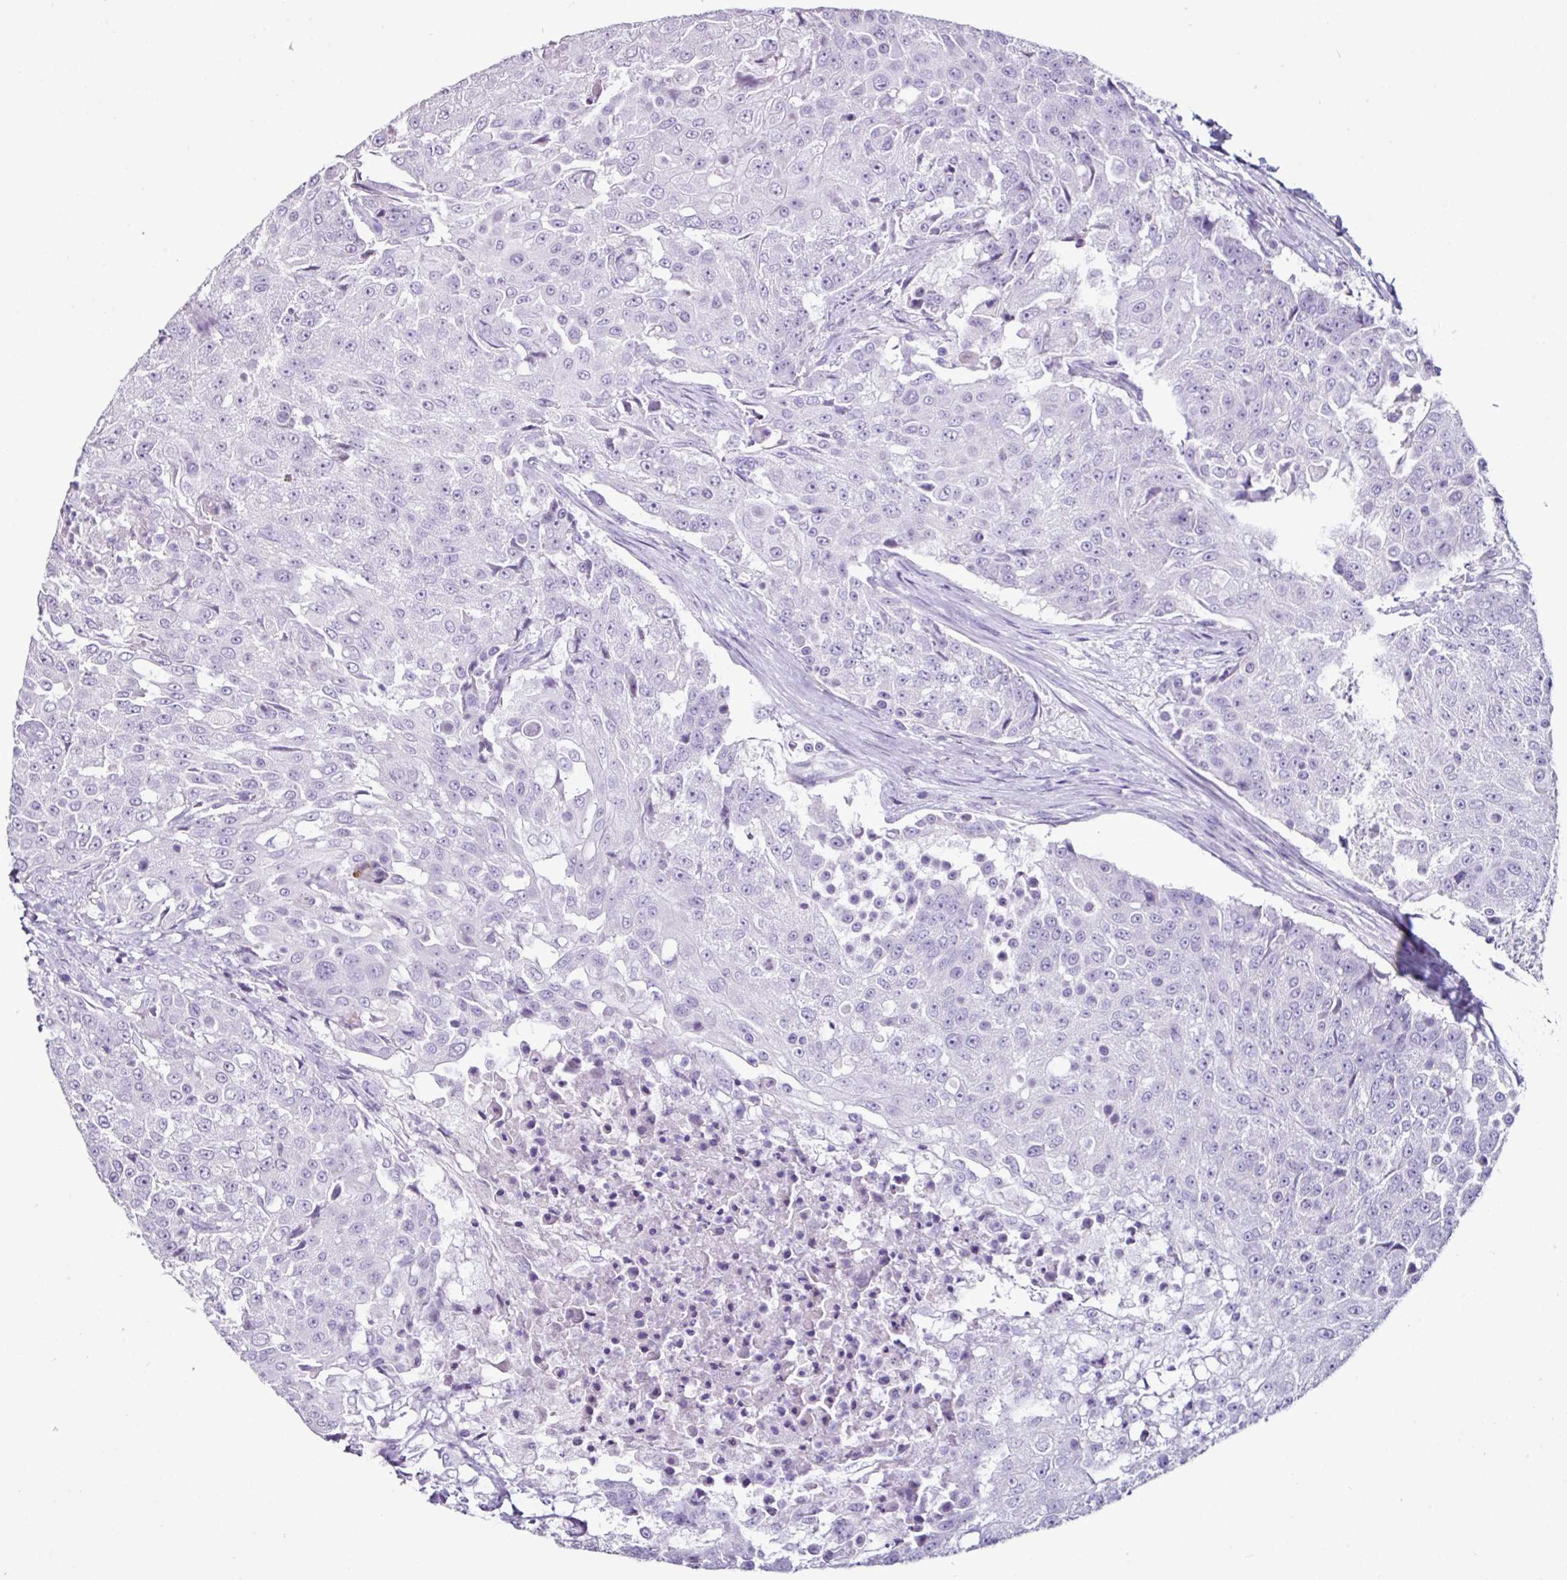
{"staining": {"intensity": "negative", "quantity": "none", "location": "none"}, "tissue": "urothelial cancer", "cell_type": "Tumor cells", "image_type": "cancer", "snomed": [{"axis": "morphology", "description": "Urothelial carcinoma, High grade"}, {"axis": "topography", "description": "Urinary bladder"}], "caption": "Urothelial cancer was stained to show a protein in brown. There is no significant staining in tumor cells.", "gene": "GLP2R", "patient": {"sex": "female", "age": 63}}